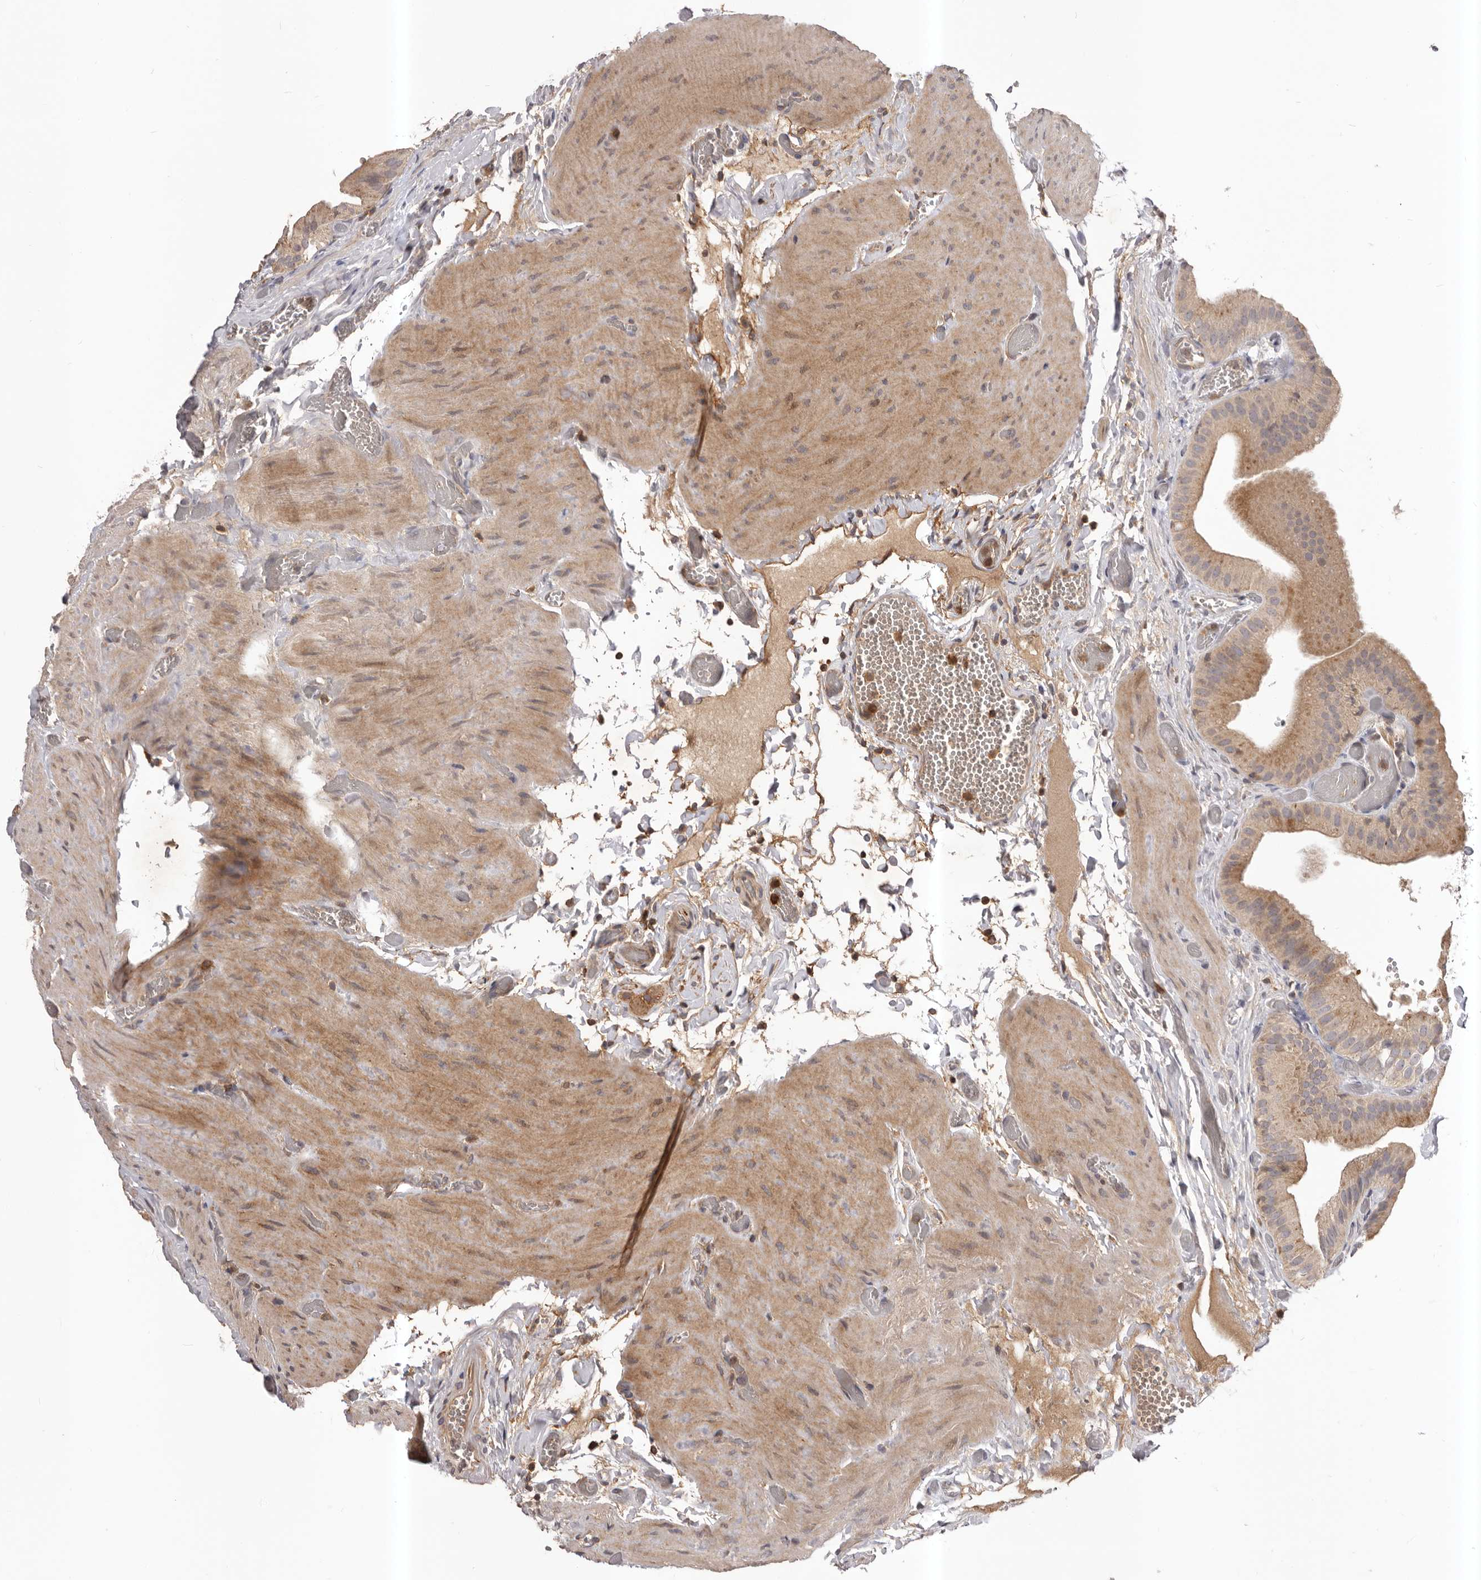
{"staining": {"intensity": "moderate", "quantity": ">75%", "location": "cytoplasmic/membranous"}, "tissue": "gallbladder", "cell_type": "Glandular cells", "image_type": "normal", "snomed": [{"axis": "morphology", "description": "Normal tissue, NOS"}, {"axis": "topography", "description": "Gallbladder"}], "caption": "High-magnification brightfield microscopy of benign gallbladder stained with DAB (brown) and counterstained with hematoxylin (blue). glandular cells exhibit moderate cytoplasmic/membranous positivity is present in about>75% of cells. The protein is shown in brown color, while the nuclei are stained blue.", "gene": "GLIPR2", "patient": {"sex": "female", "age": 64}}